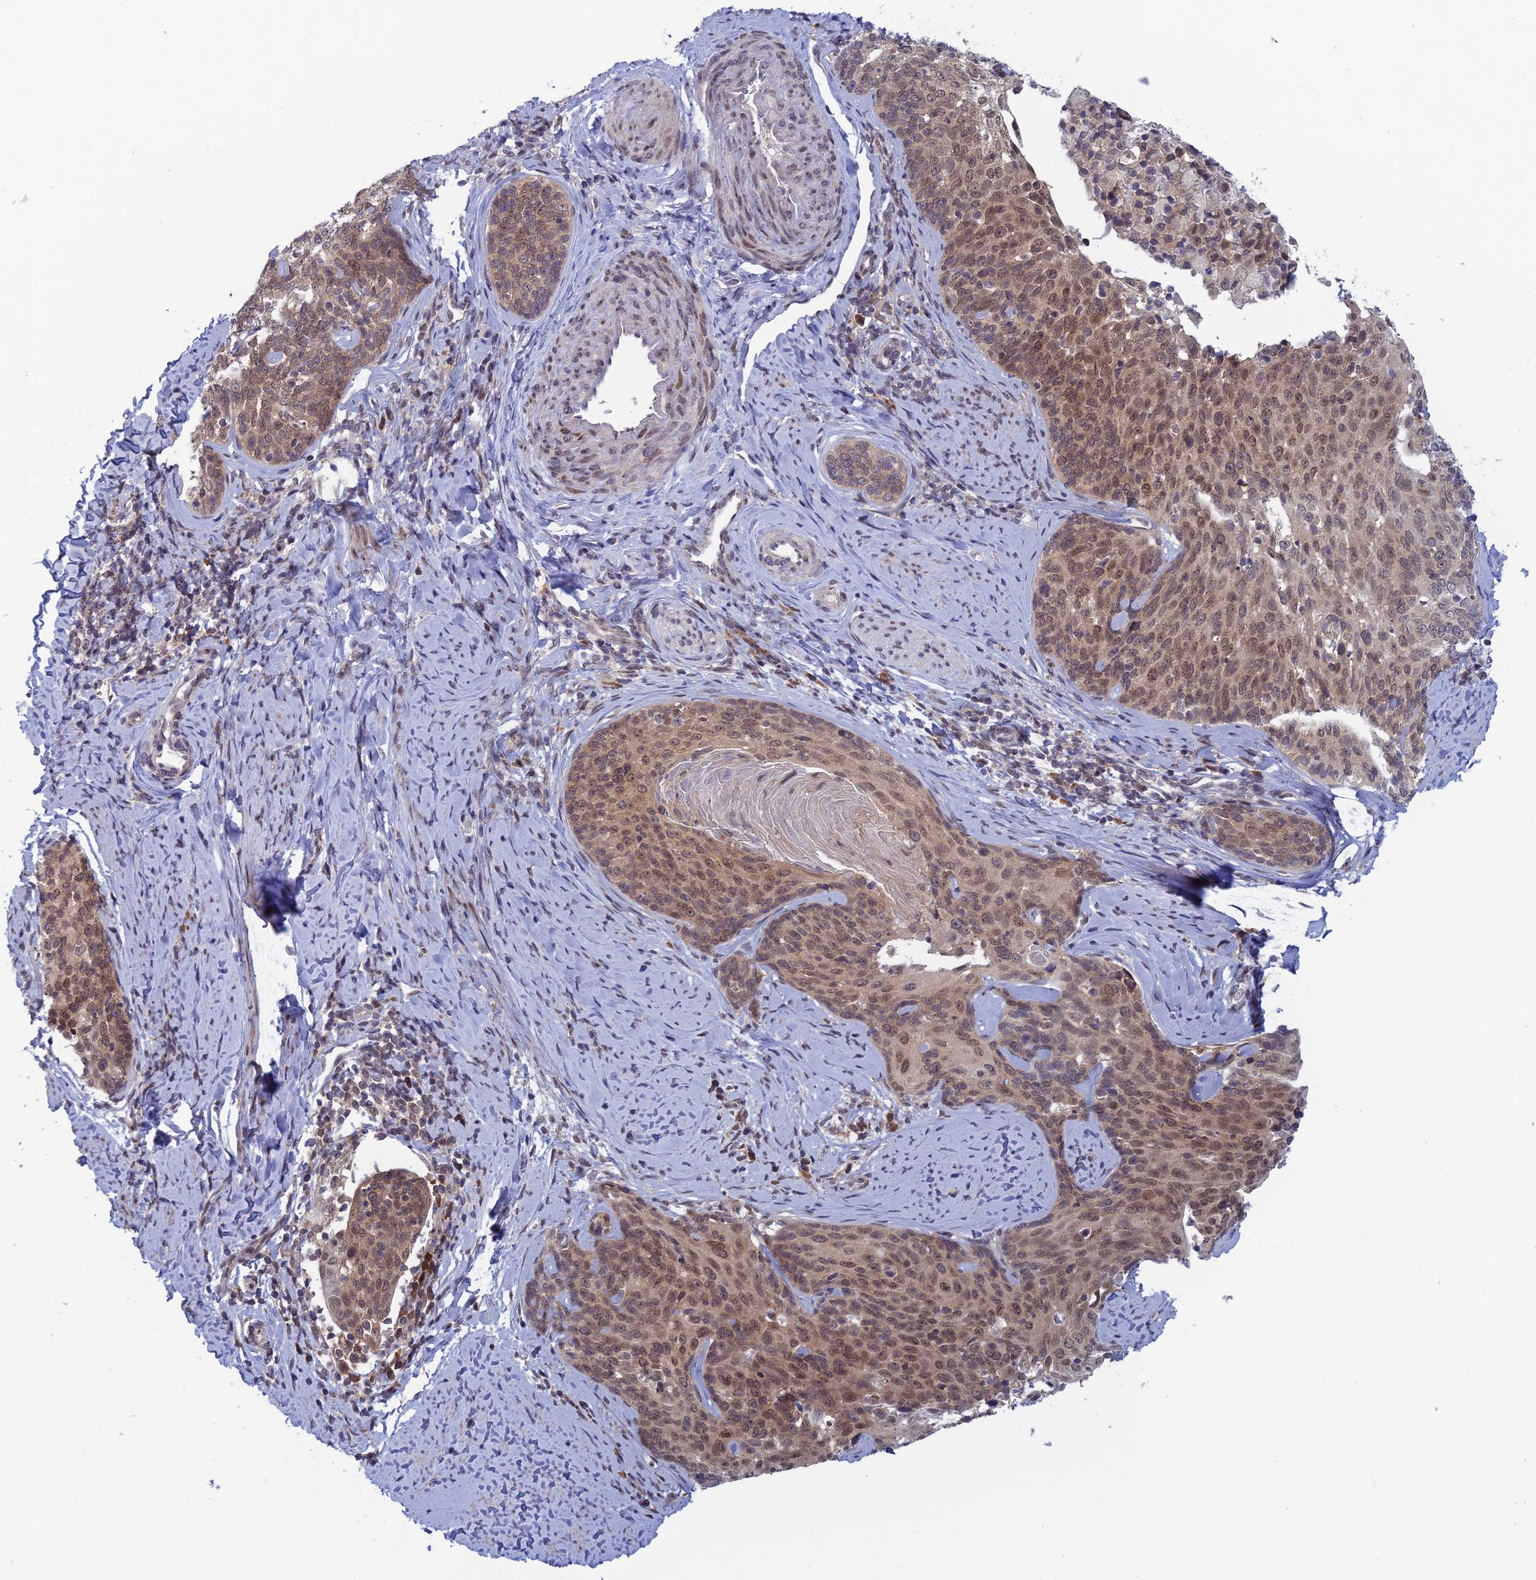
{"staining": {"intensity": "moderate", "quantity": ">75%", "location": "cytoplasmic/membranous,nuclear"}, "tissue": "cervical cancer", "cell_type": "Tumor cells", "image_type": "cancer", "snomed": [{"axis": "morphology", "description": "Squamous cell carcinoma, NOS"}, {"axis": "topography", "description": "Cervix"}], "caption": "Protein expression analysis of squamous cell carcinoma (cervical) displays moderate cytoplasmic/membranous and nuclear positivity in about >75% of tumor cells.", "gene": "SRA1", "patient": {"sex": "female", "age": 50}}